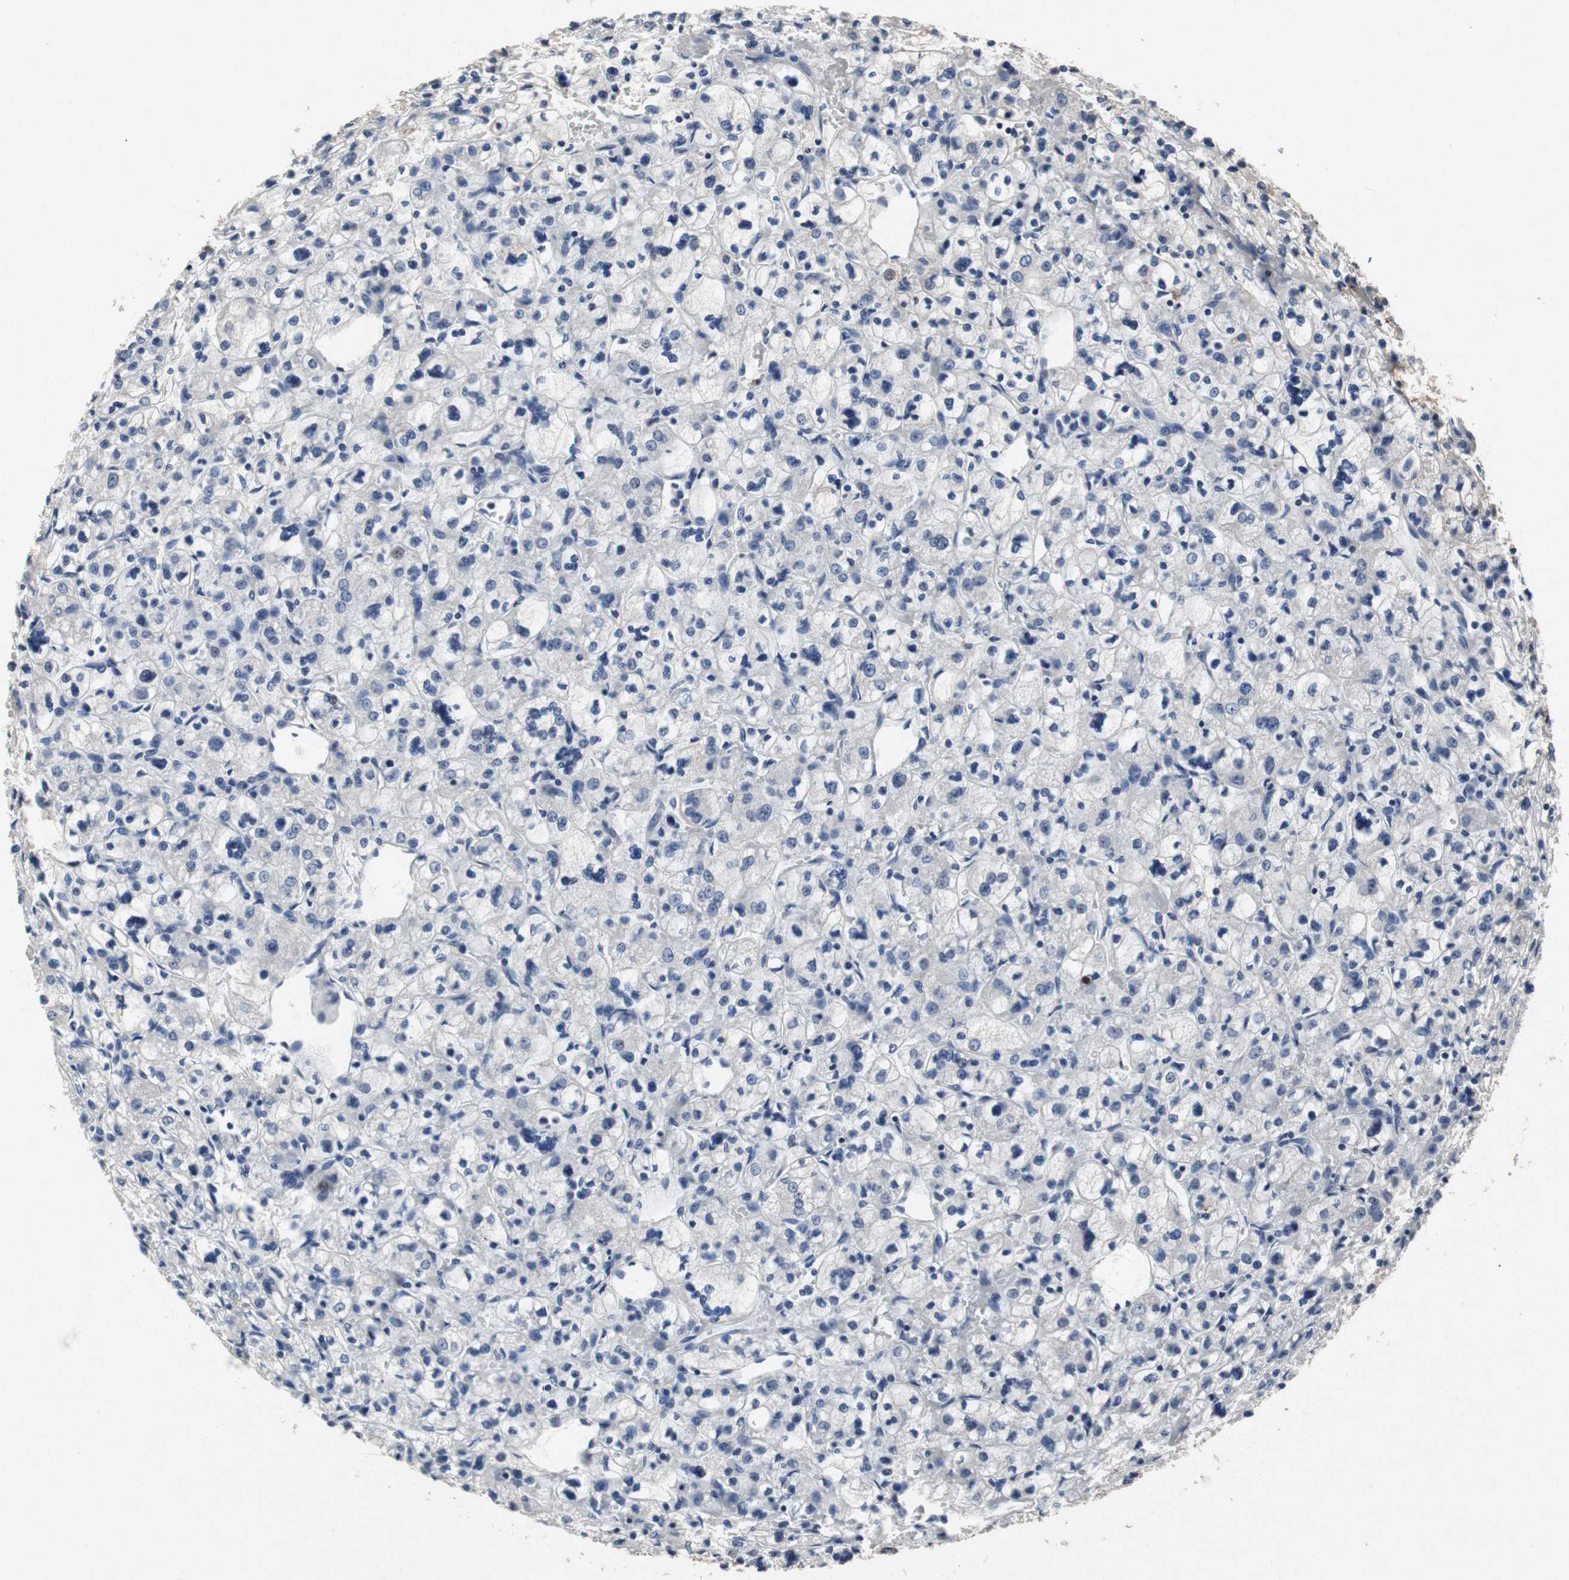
{"staining": {"intensity": "negative", "quantity": "none", "location": "none"}, "tissue": "renal cancer", "cell_type": "Tumor cells", "image_type": "cancer", "snomed": [{"axis": "morphology", "description": "Adenocarcinoma, NOS"}, {"axis": "topography", "description": "Kidney"}], "caption": "Immunohistochemical staining of renal cancer demonstrates no significant expression in tumor cells.", "gene": "TP63", "patient": {"sex": "female", "age": 83}}